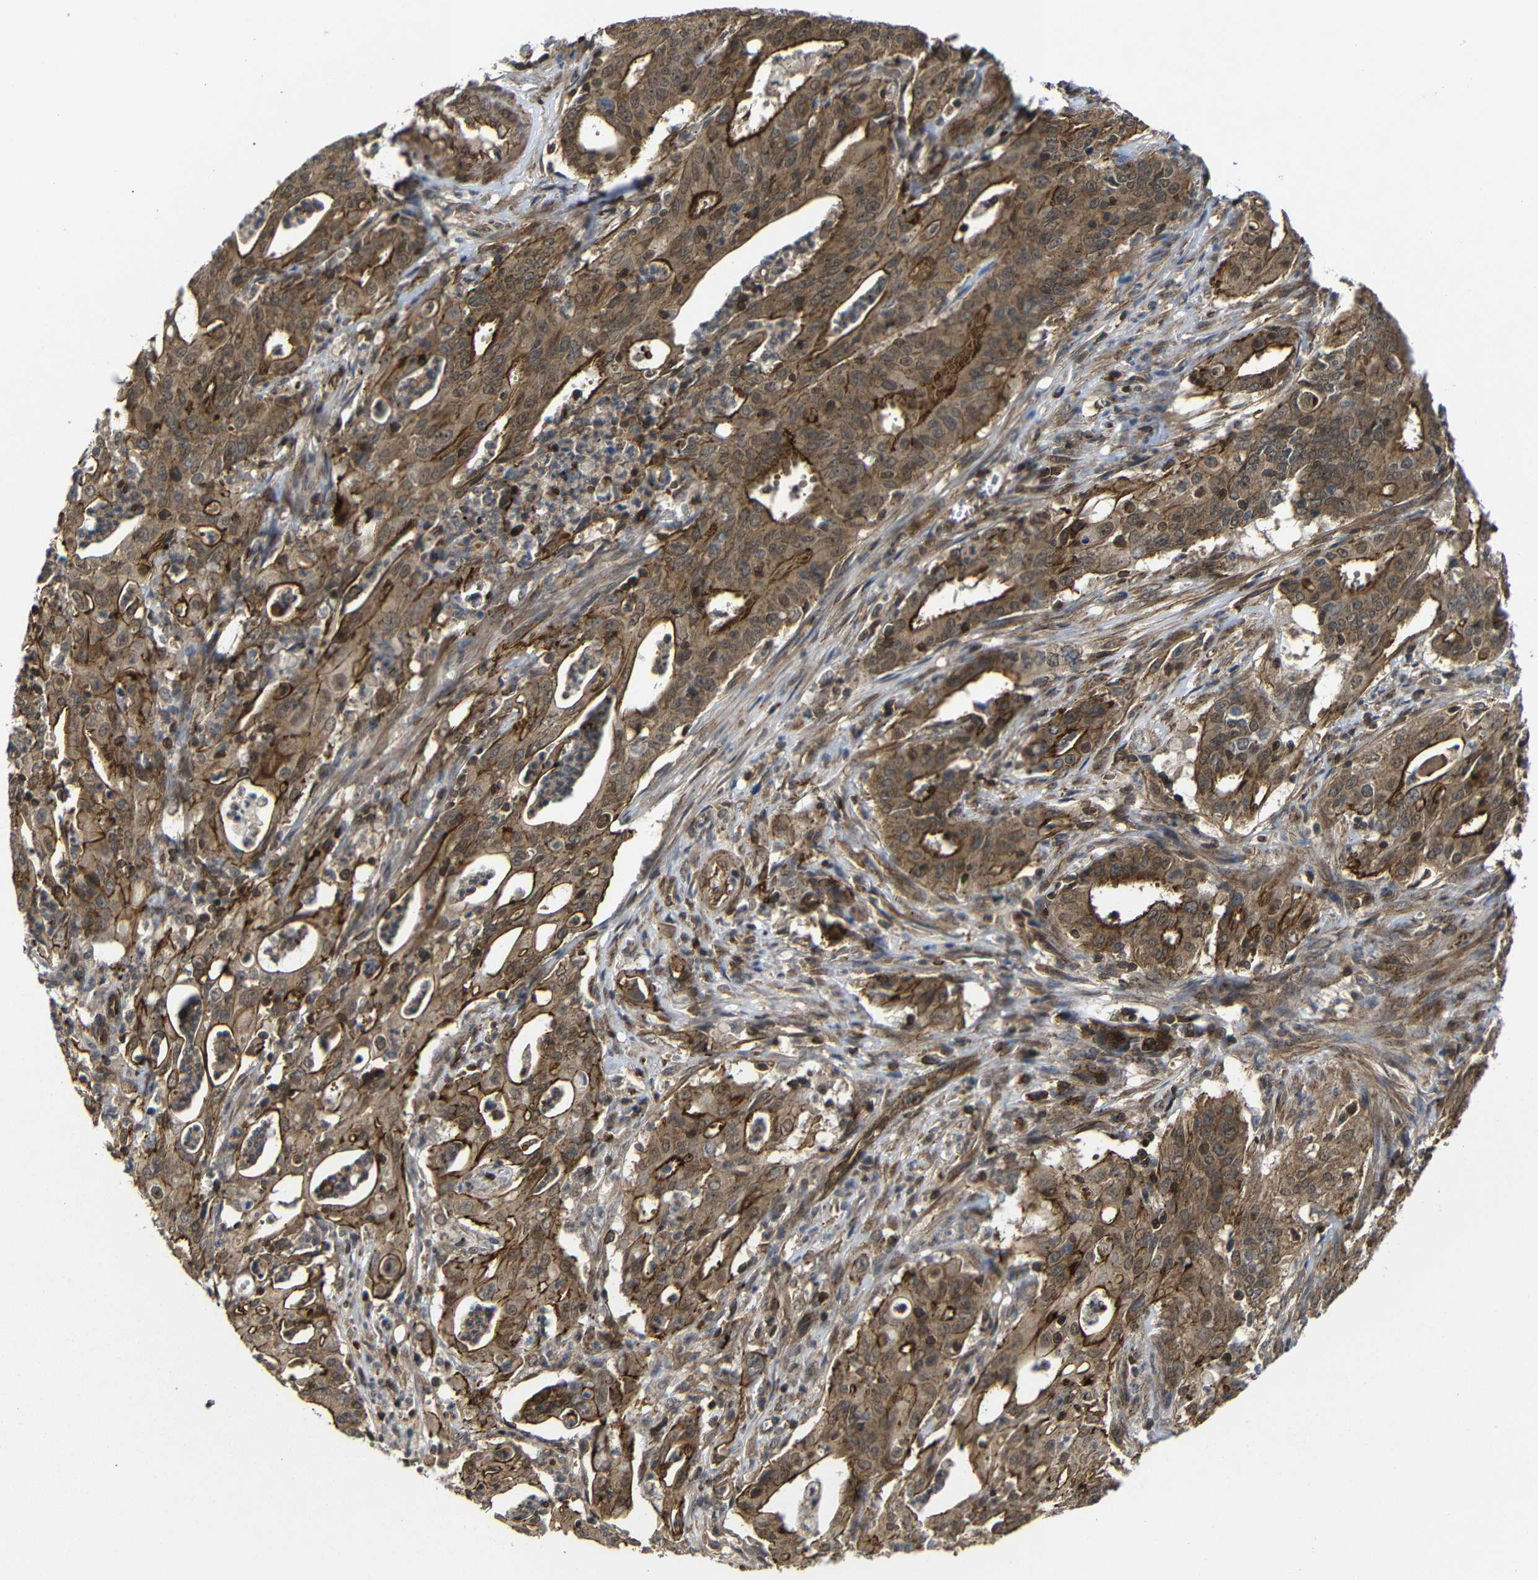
{"staining": {"intensity": "strong", "quantity": ">75%", "location": "cytoplasmic/membranous"}, "tissue": "cervical cancer", "cell_type": "Tumor cells", "image_type": "cancer", "snomed": [{"axis": "morphology", "description": "Adenocarcinoma, NOS"}, {"axis": "topography", "description": "Cervix"}], "caption": "Strong cytoplasmic/membranous expression for a protein is present in about >75% of tumor cells of cervical cancer using immunohistochemistry (IHC).", "gene": "NANOS1", "patient": {"sex": "female", "age": 44}}